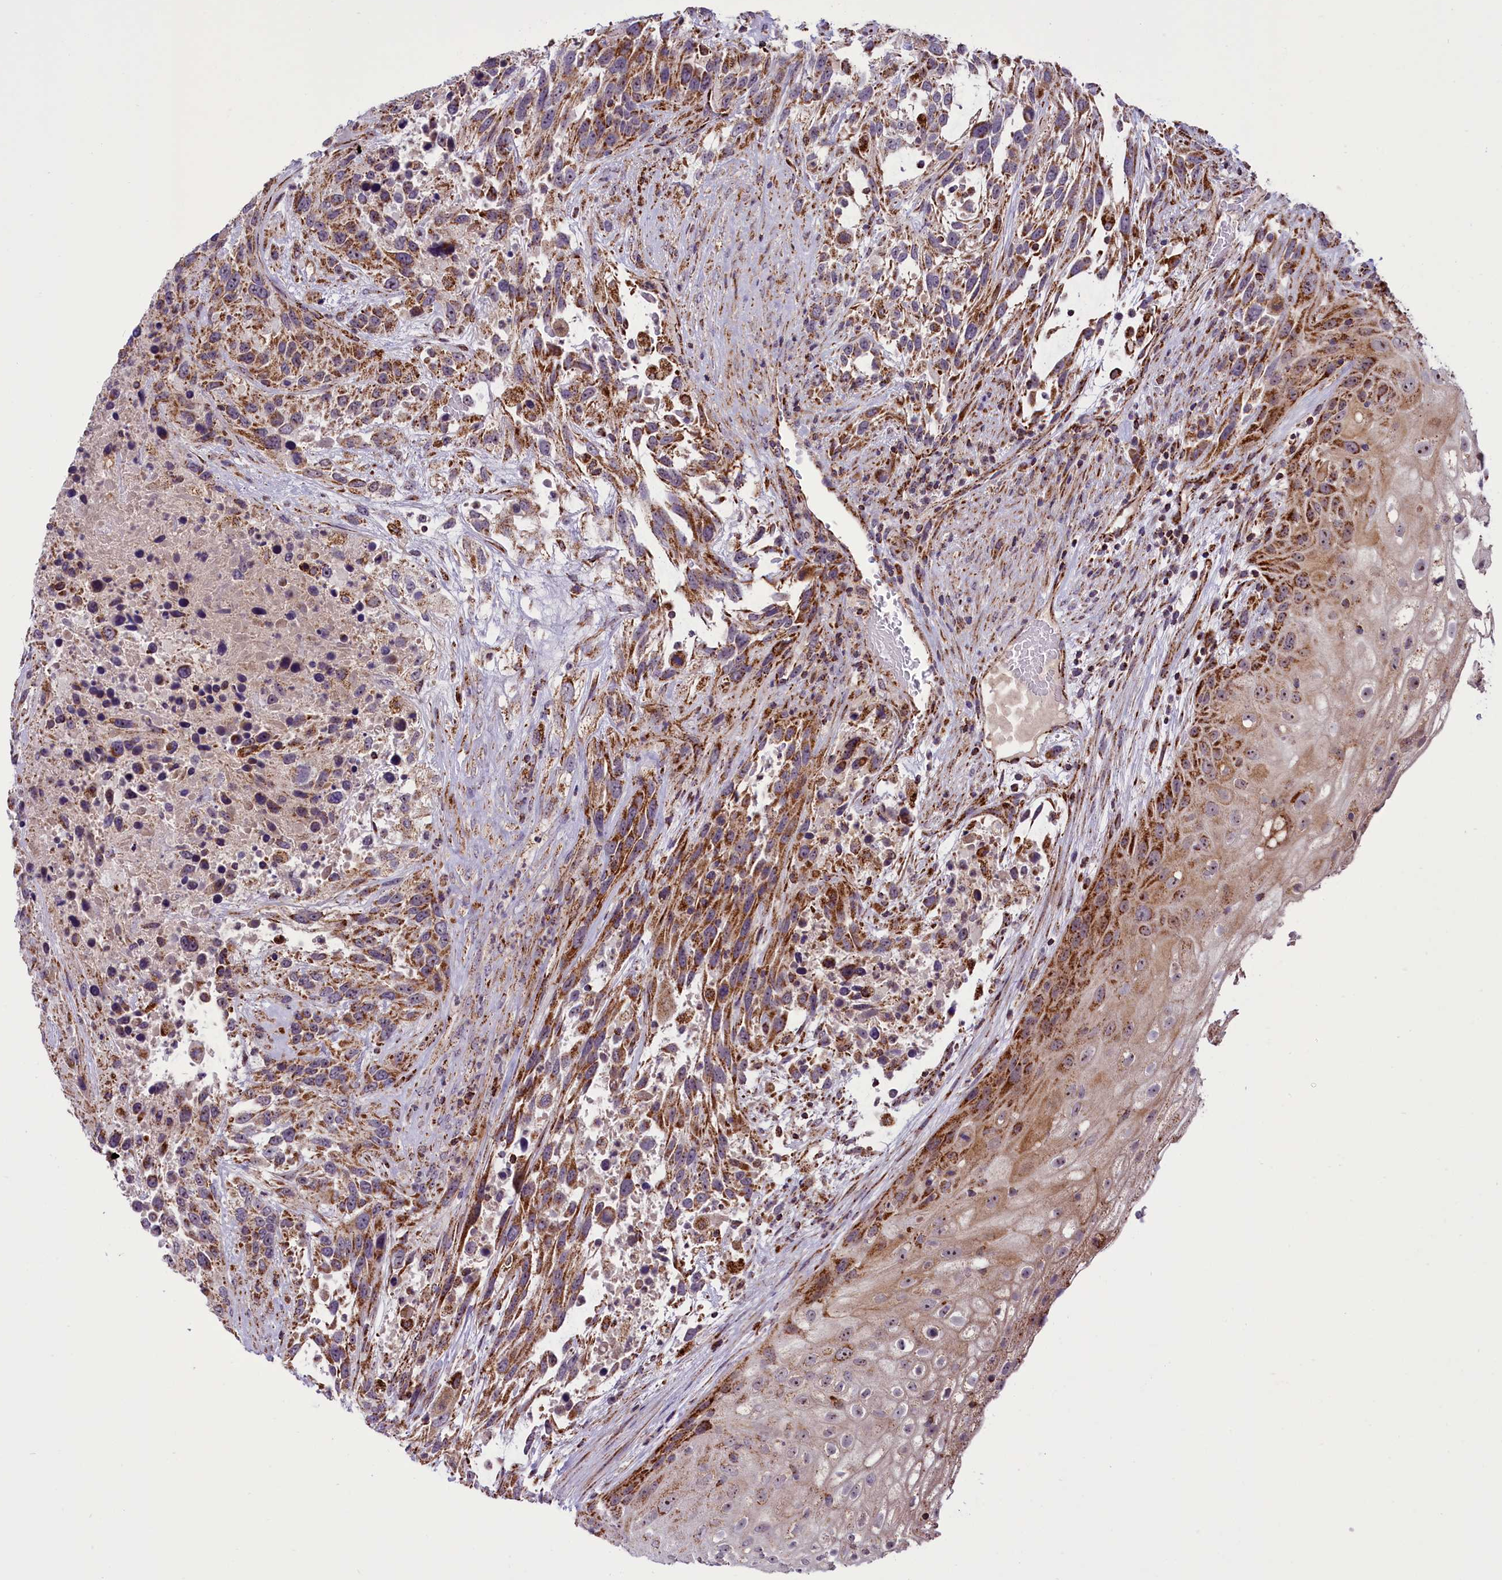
{"staining": {"intensity": "moderate", "quantity": ">75%", "location": "cytoplasmic/membranous"}, "tissue": "urothelial cancer", "cell_type": "Tumor cells", "image_type": "cancer", "snomed": [{"axis": "morphology", "description": "Urothelial carcinoma, High grade"}, {"axis": "topography", "description": "Urinary bladder"}], "caption": "A high-resolution image shows immunohistochemistry staining of urothelial carcinoma (high-grade), which reveals moderate cytoplasmic/membranous staining in about >75% of tumor cells. Nuclei are stained in blue.", "gene": "GLRX5", "patient": {"sex": "female", "age": 70}}